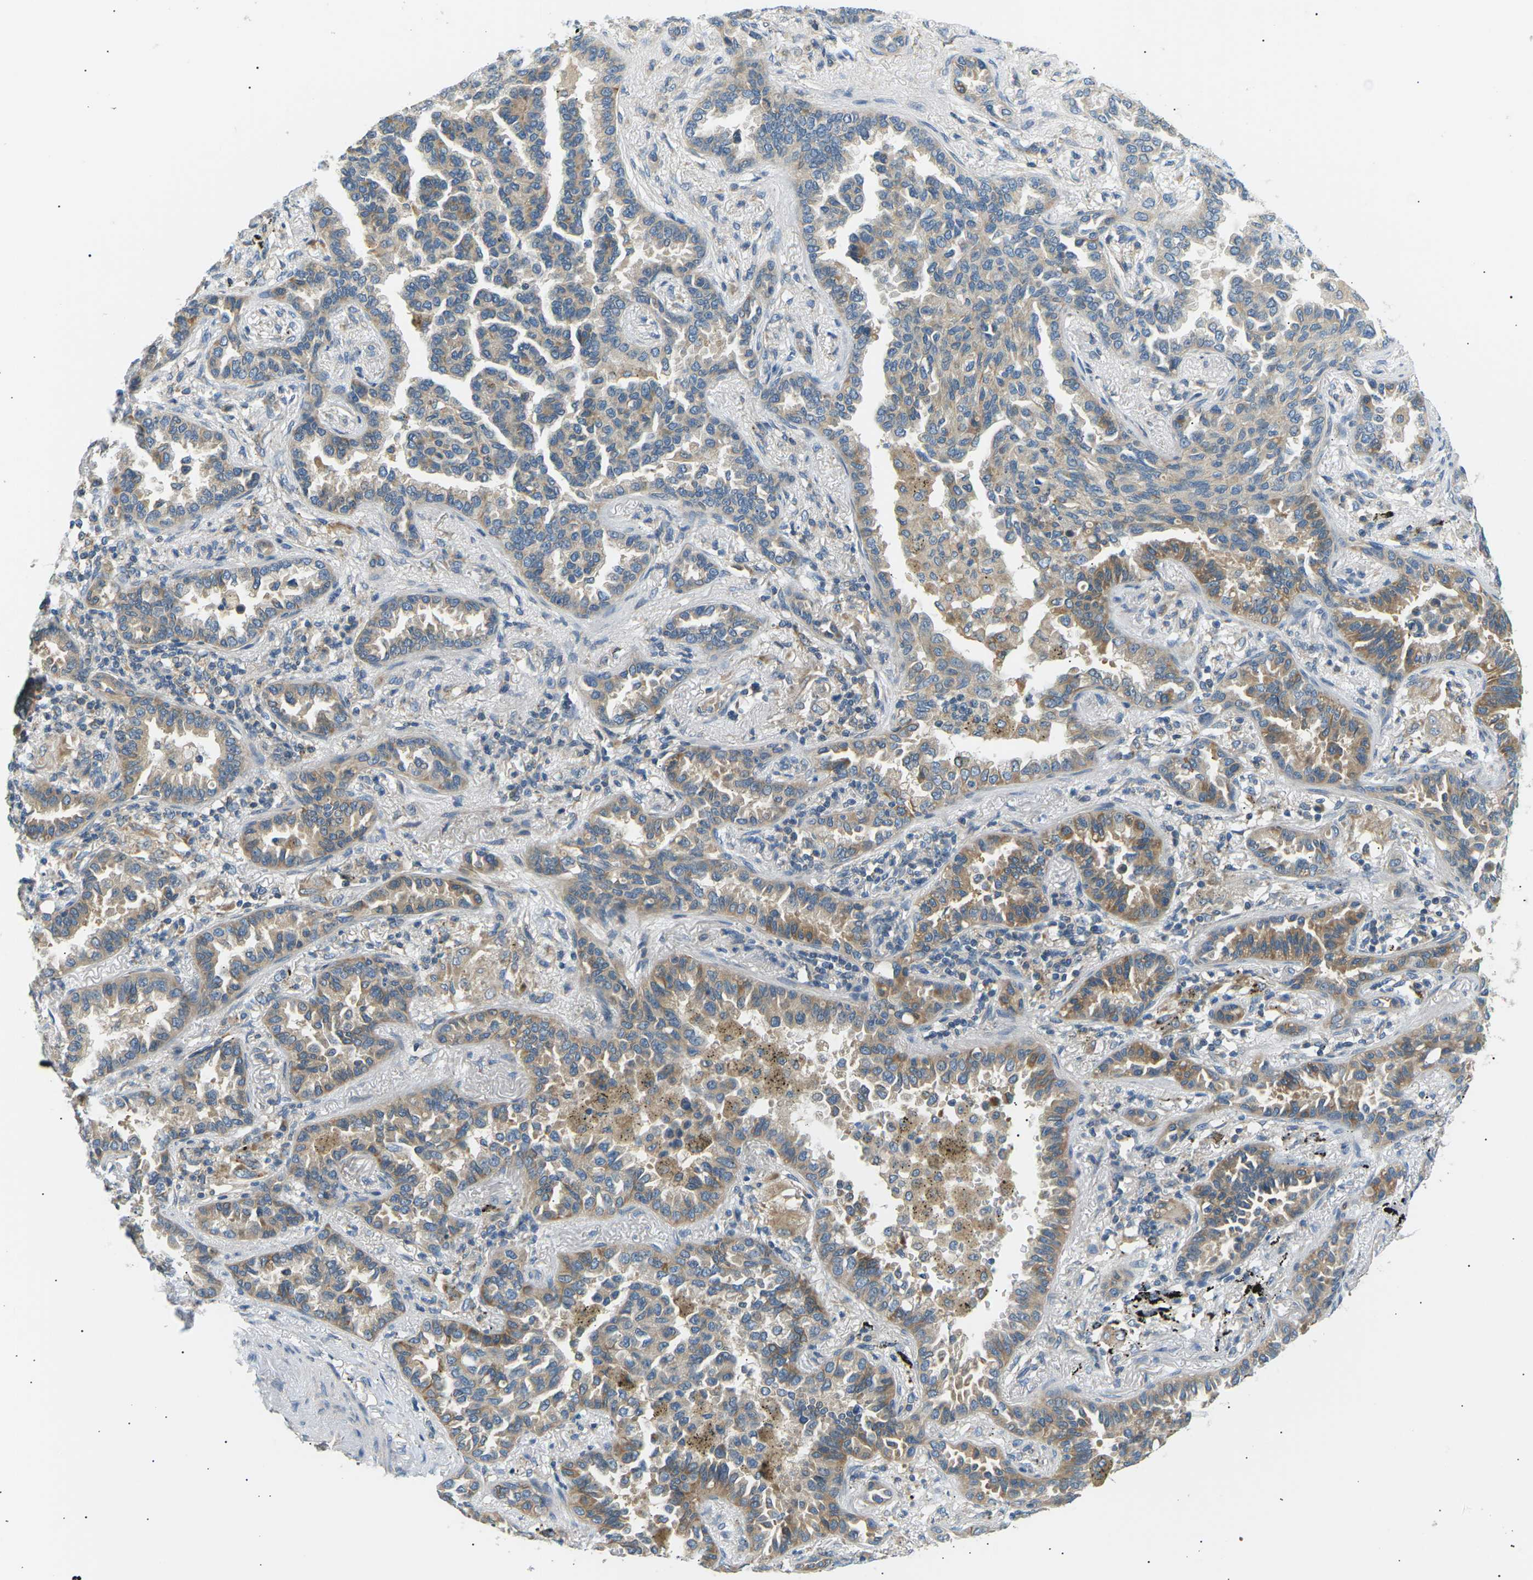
{"staining": {"intensity": "moderate", "quantity": "25%-75%", "location": "cytoplasmic/membranous"}, "tissue": "lung cancer", "cell_type": "Tumor cells", "image_type": "cancer", "snomed": [{"axis": "morphology", "description": "Normal tissue, NOS"}, {"axis": "morphology", "description": "Adenocarcinoma, NOS"}, {"axis": "topography", "description": "Lung"}], "caption": "A brown stain labels moderate cytoplasmic/membranous positivity of a protein in human adenocarcinoma (lung) tumor cells.", "gene": "TBC1D8", "patient": {"sex": "male", "age": 59}}